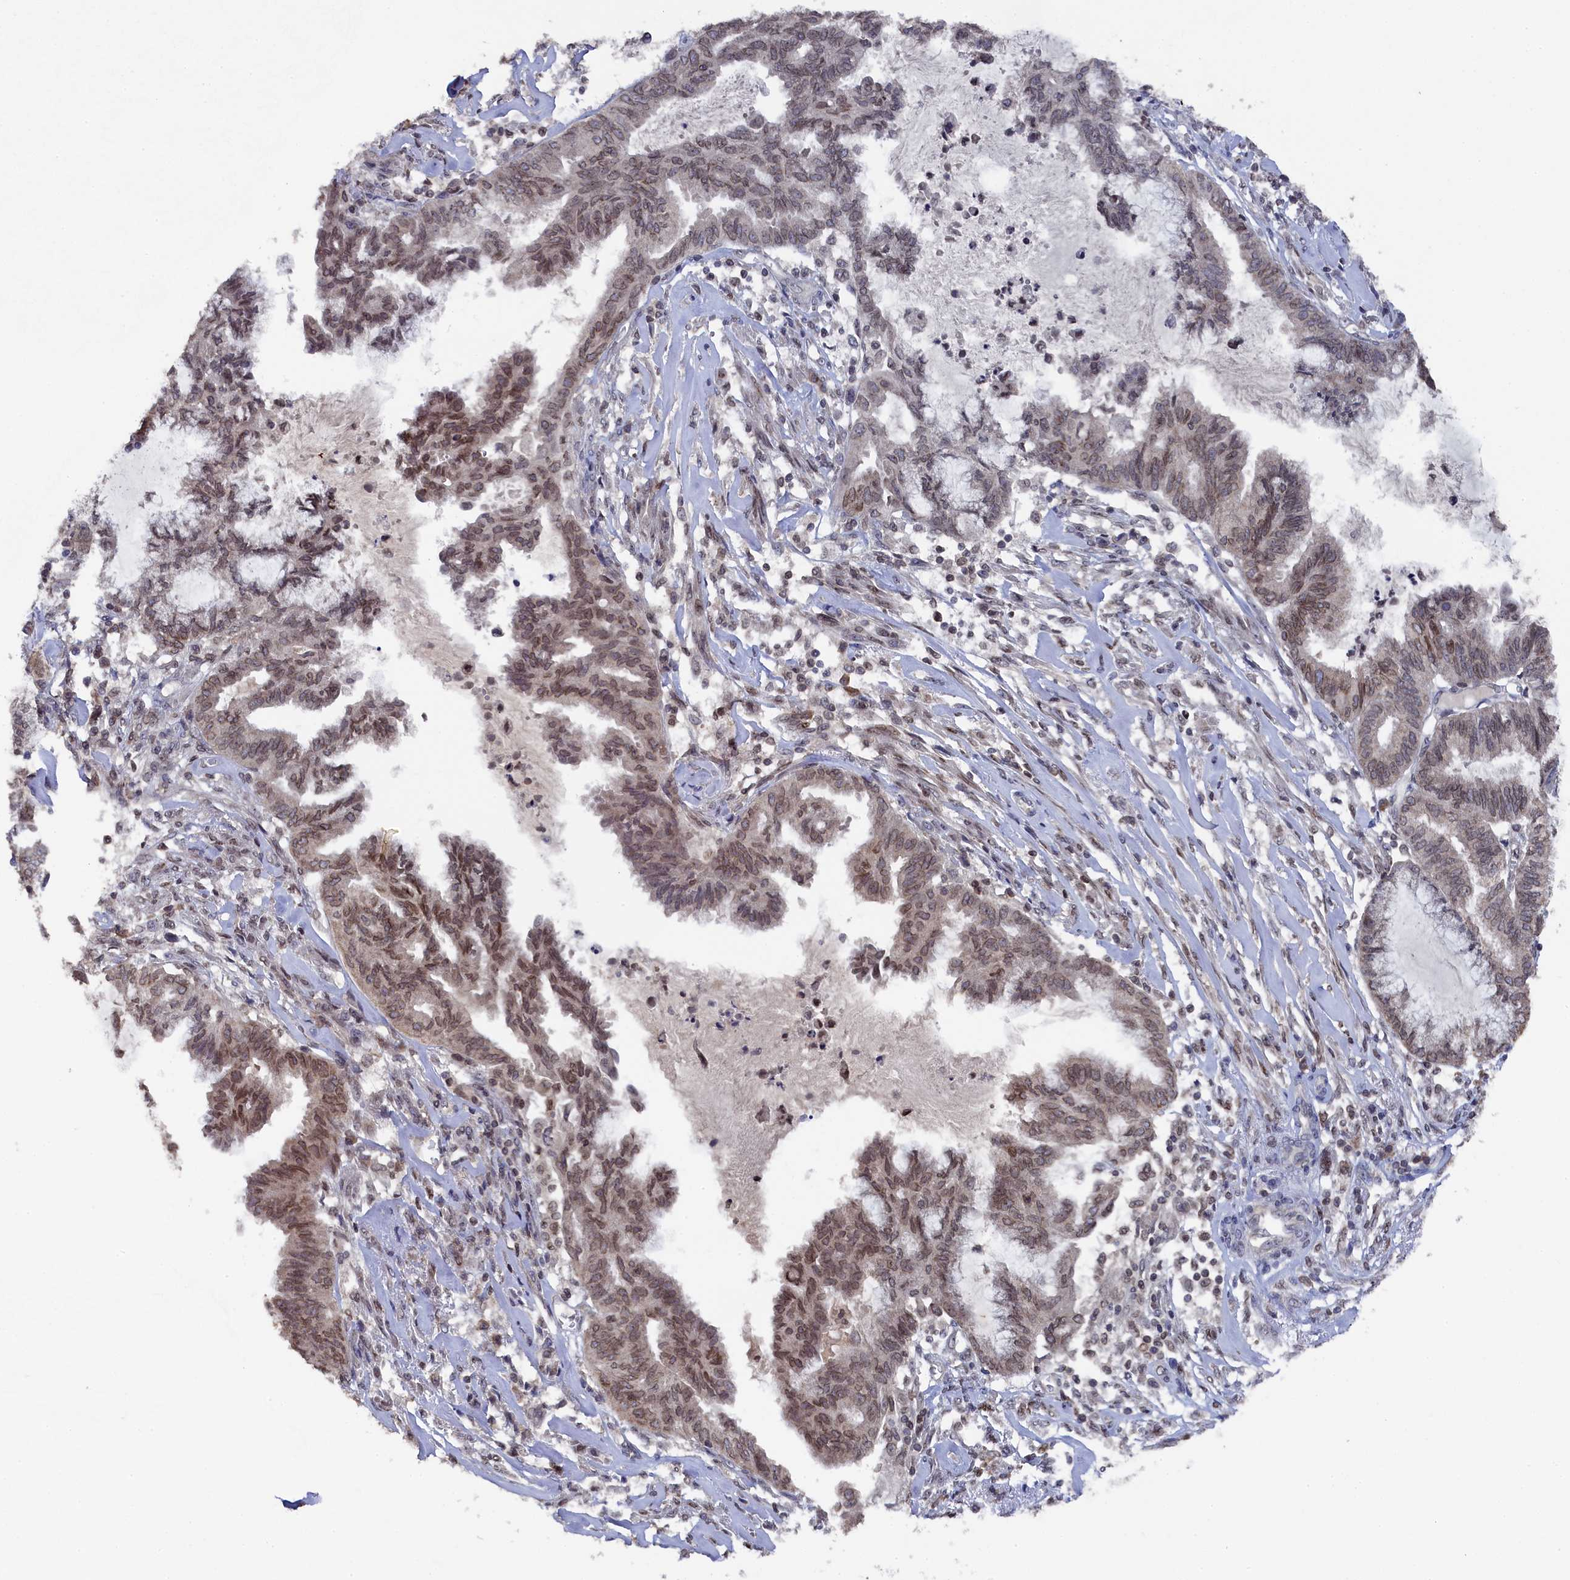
{"staining": {"intensity": "moderate", "quantity": "25%-75%", "location": "cytoplasmic/membranous,nuclear"}, "tissue": "endometrial cancer", "cell_type": "Tumor cells", "image_type": "cancer", "snomed": [{"axis": "morphology", "description": "Adenocarcinoma, NOS"}, {"axis": "topography", "description": "Endometrium"}], "caption": "IHC of human adenocarcinoma (endometrial) displays medium levels of moderate cytoplasmic/membranous and nuclear staining in about 25%-75% of tumor cells.", "gene": "ANKEF1", "patient": {"sex": "female", "age": 86}}